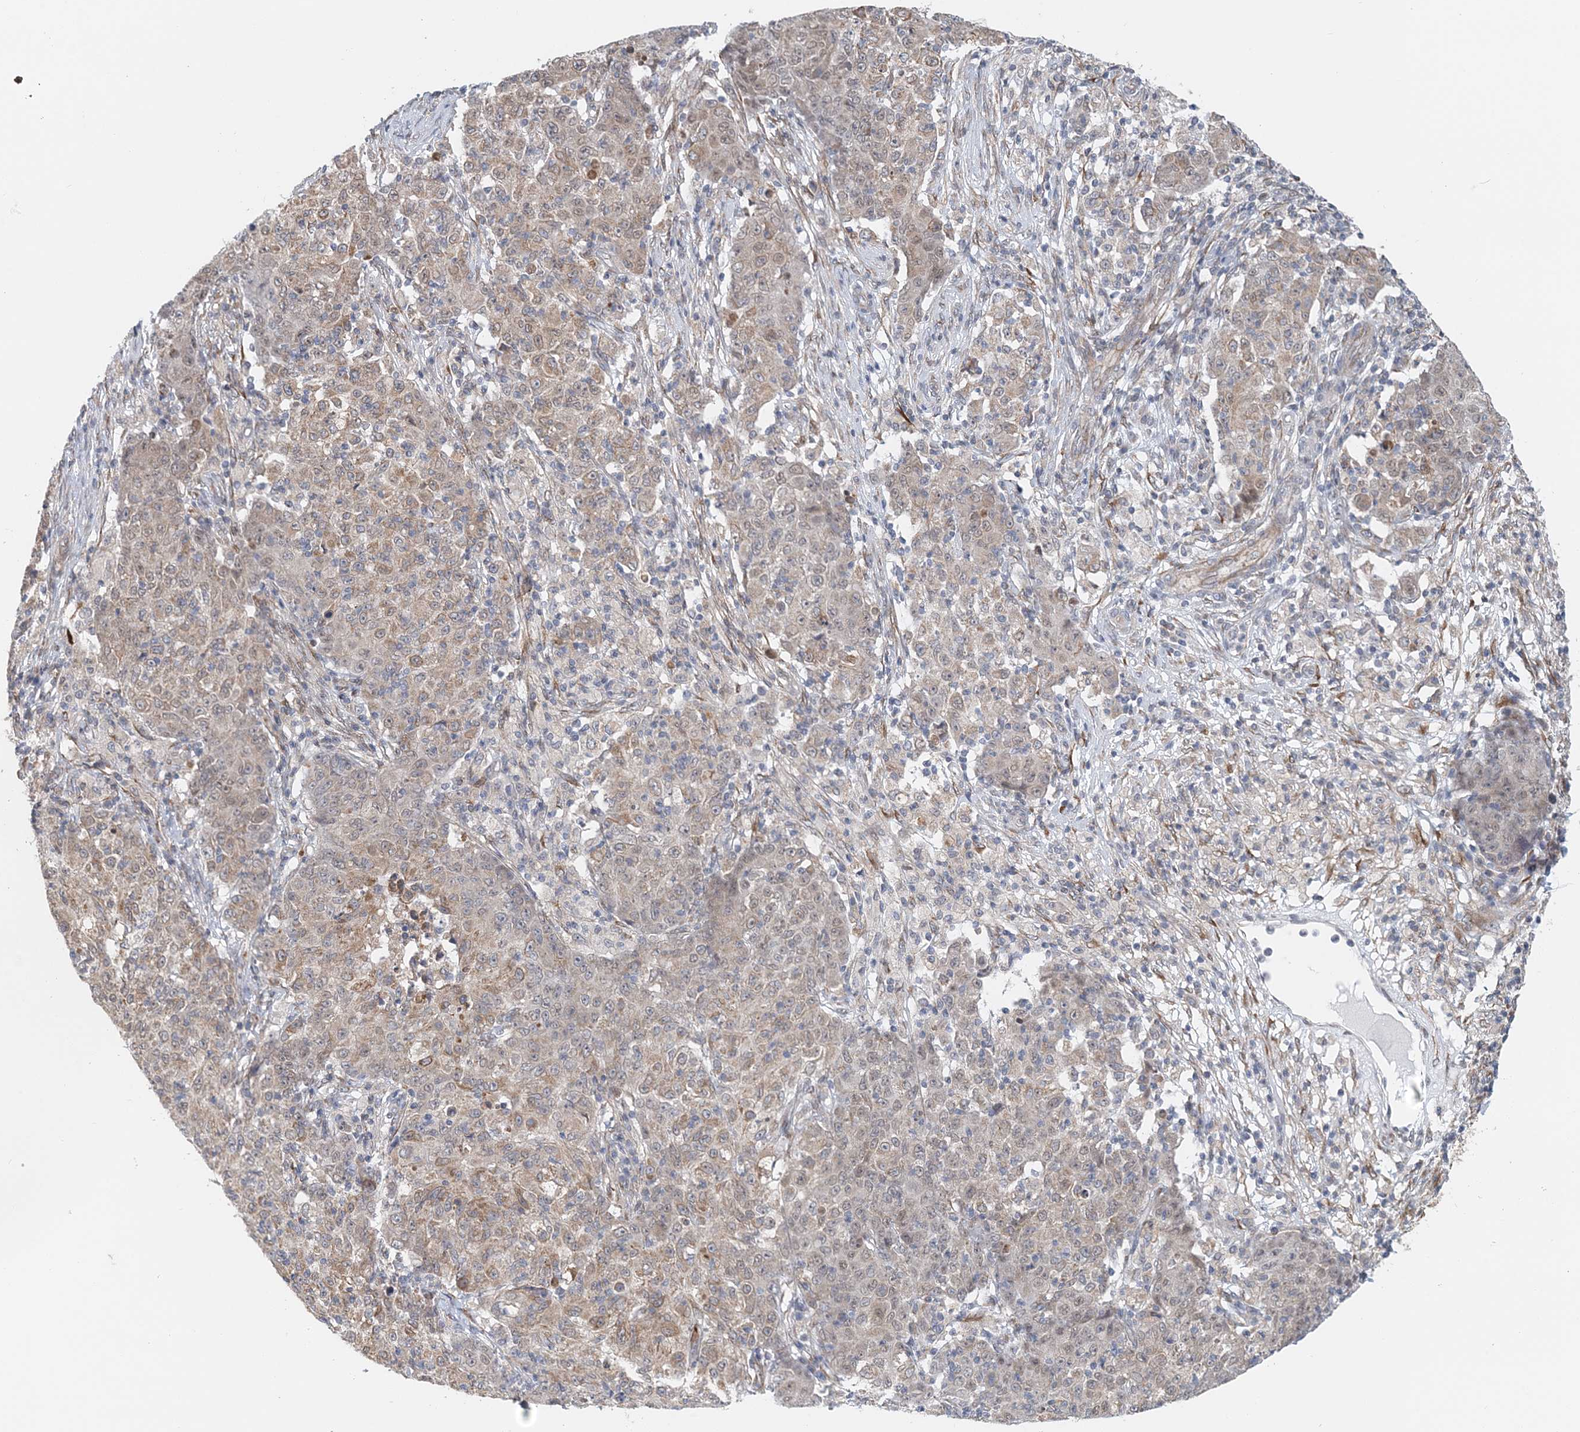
{"staining": {"intensity": "weak", "quantity": ">75%", "location": "cytoplasmic/membranous"}, "tissue": "ovarian cancer", "cell_type": "Tumor cells", "image_type": "cancer", "snomed": [{"axis": "morphology", "description": "Carcinoma, endometroid"}, {"axis": "topography", "description": "Ovary"}], "caption": "Protein staining of ovarian endometroid carcinoma tissue exhibits weak cytoplasmic/membranous positivity in about >75% of tumor cells.", "gene": "PCYOX1L", "patient": {"sex": "female", "age": 42}}